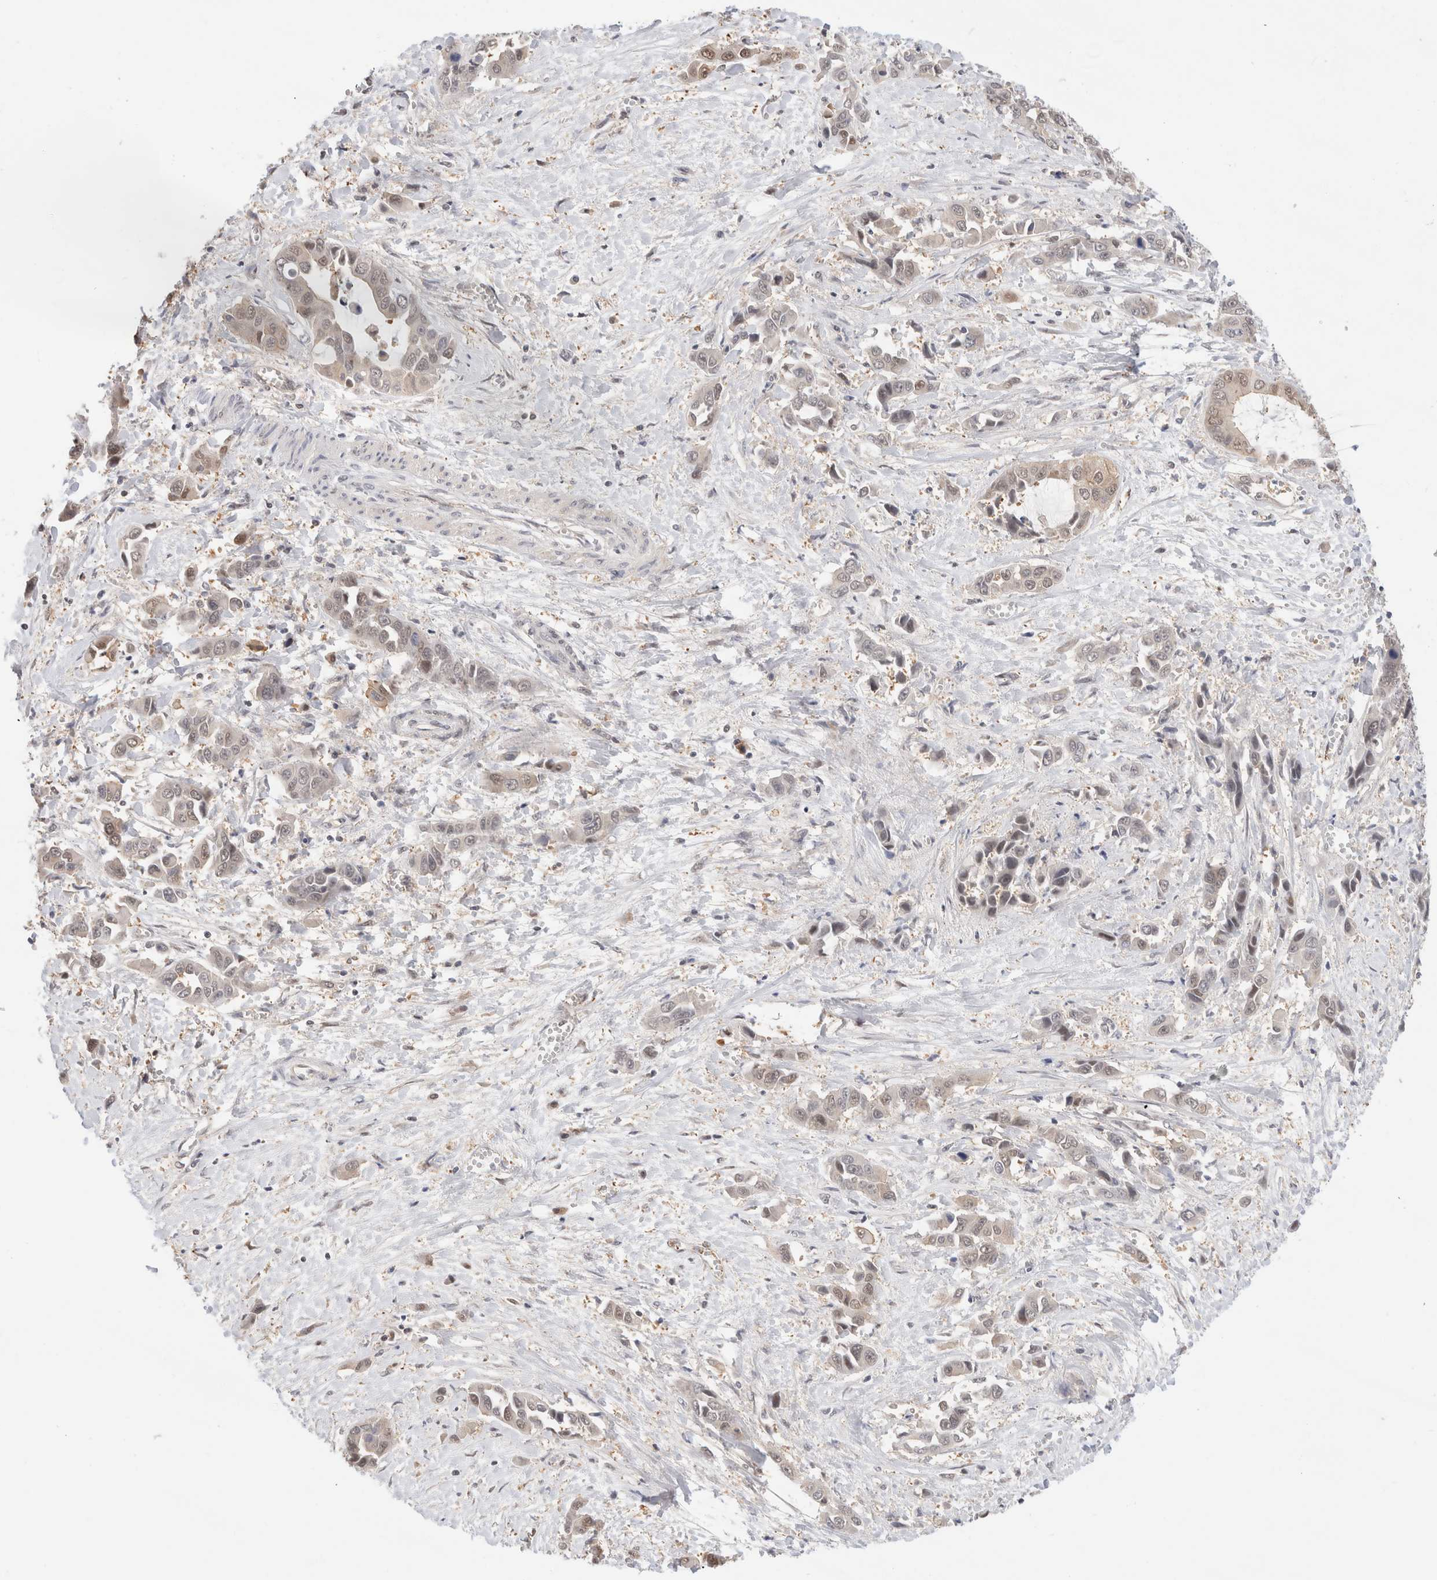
{"staining": {"intensity": "moderate", "quantity": "25%-75%", "location": "nuclear"}, "tissue": "liver cancer", "cell_type": "Tumor cells", "image_type": "cancer", "snomed": [{"axis": "morphology", "description": "Cholangiocarcinoma"}, {"axis": "topography", "description": "Liver"}], "caption": "High-power microscopy captured an immunohistochemistry (IHC) micrograph of liver cancer (cholangiocarcinoma), revealing moderate nuclear staining in approximately 25%-75% of tumor cells.", "gene": "C17orf97", "patient": {"sex": "female", "age": 52}}